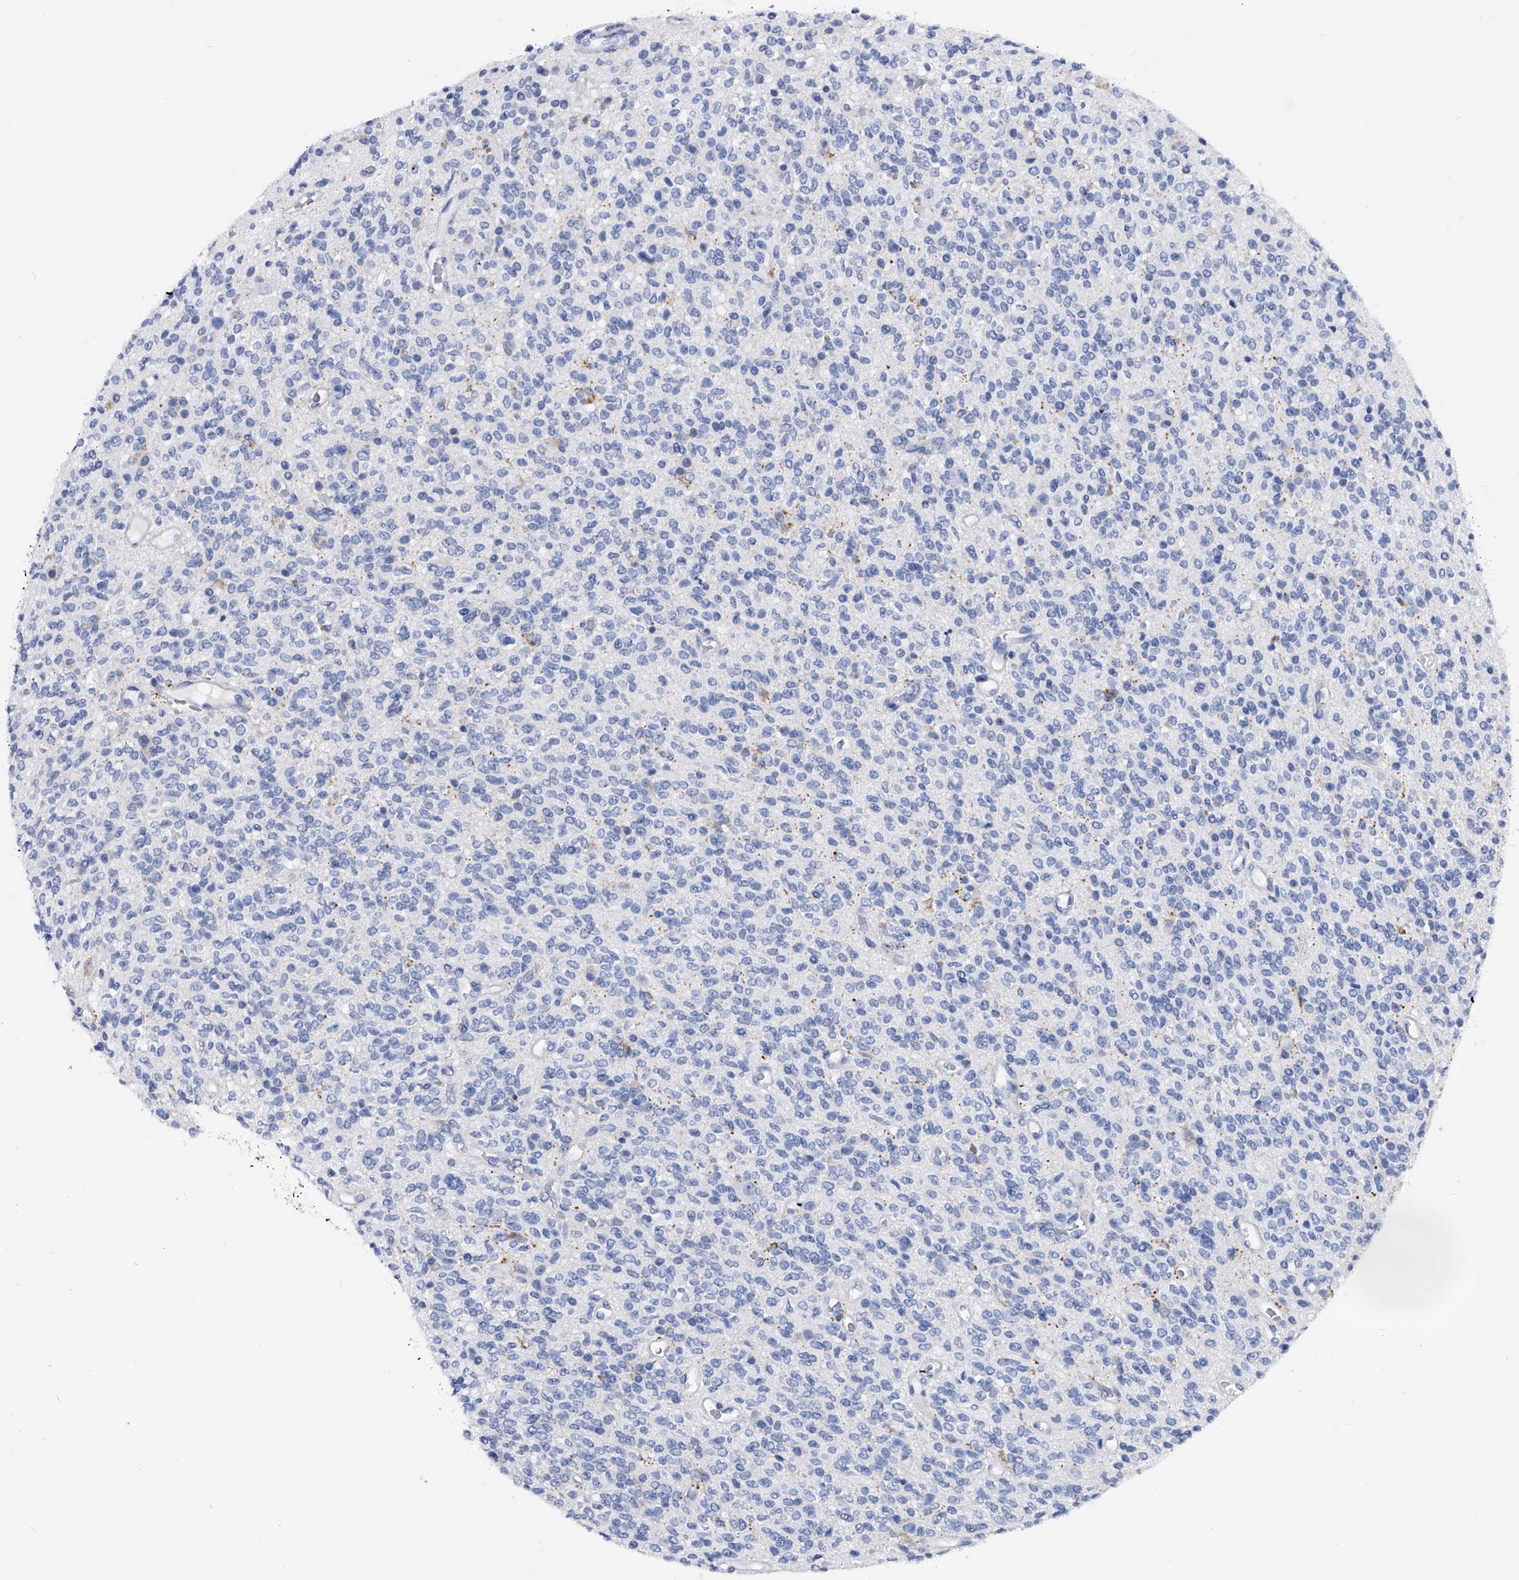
{"staining": {"intensity": "negative", "quantity": "none", "location": "none"}, "tissue": "glioma", "cell_type": "Tumor cells", "image_type": "cancer", "snomed": [{"axis": "morphology", "description": "Glioma, malignant, High grade"}, {"axis": "topography", "description": "Brain"}], "caption": "Tumor cells show no significant protein expression in malignant glioma (high-grade).", "gene": "EFCAB7", "patient": {"sex": "male", "age": 34}}